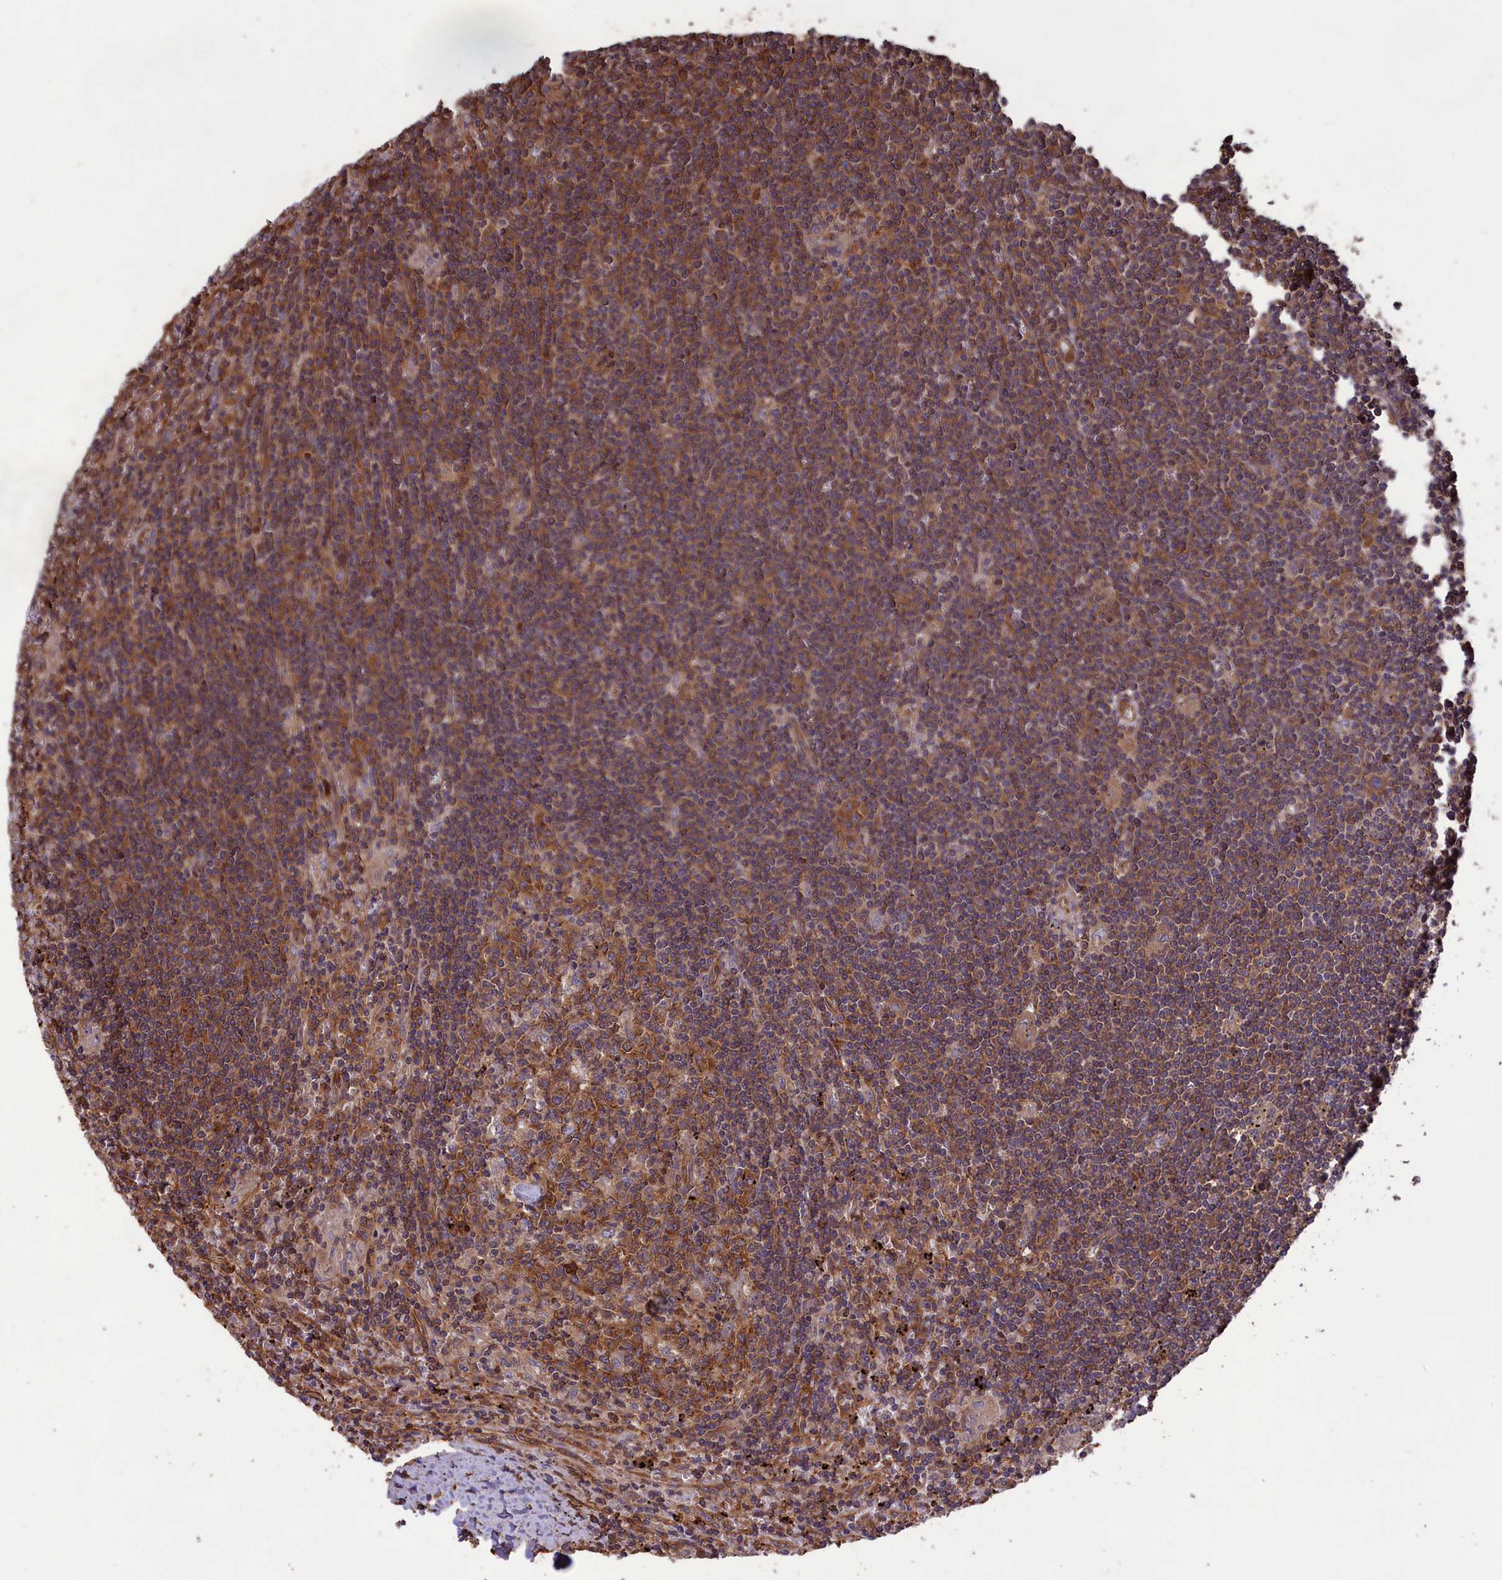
{"staining": {"intensity": "moderate", "quantity": "25%-75%", "location": "cytoplasmic/membranous"}, "tissue": "lymphoma", "cell_type": "Tumor cells", "image_type": "cancer", "snomed": [{"axis": "morphology", "description": "Malignant lymphoma, non-Hodgkin's type, Low grade"}, {"axis": "topography", "description": "Spleen"}], "caption": "Protein analysis of lymphoma tissue reveals moderate cytoplasmic/membranous expression in about 25%-75% of tumor cells.", "gene": "CCDC124", "patient": {"sex": "male", "age": 76}}